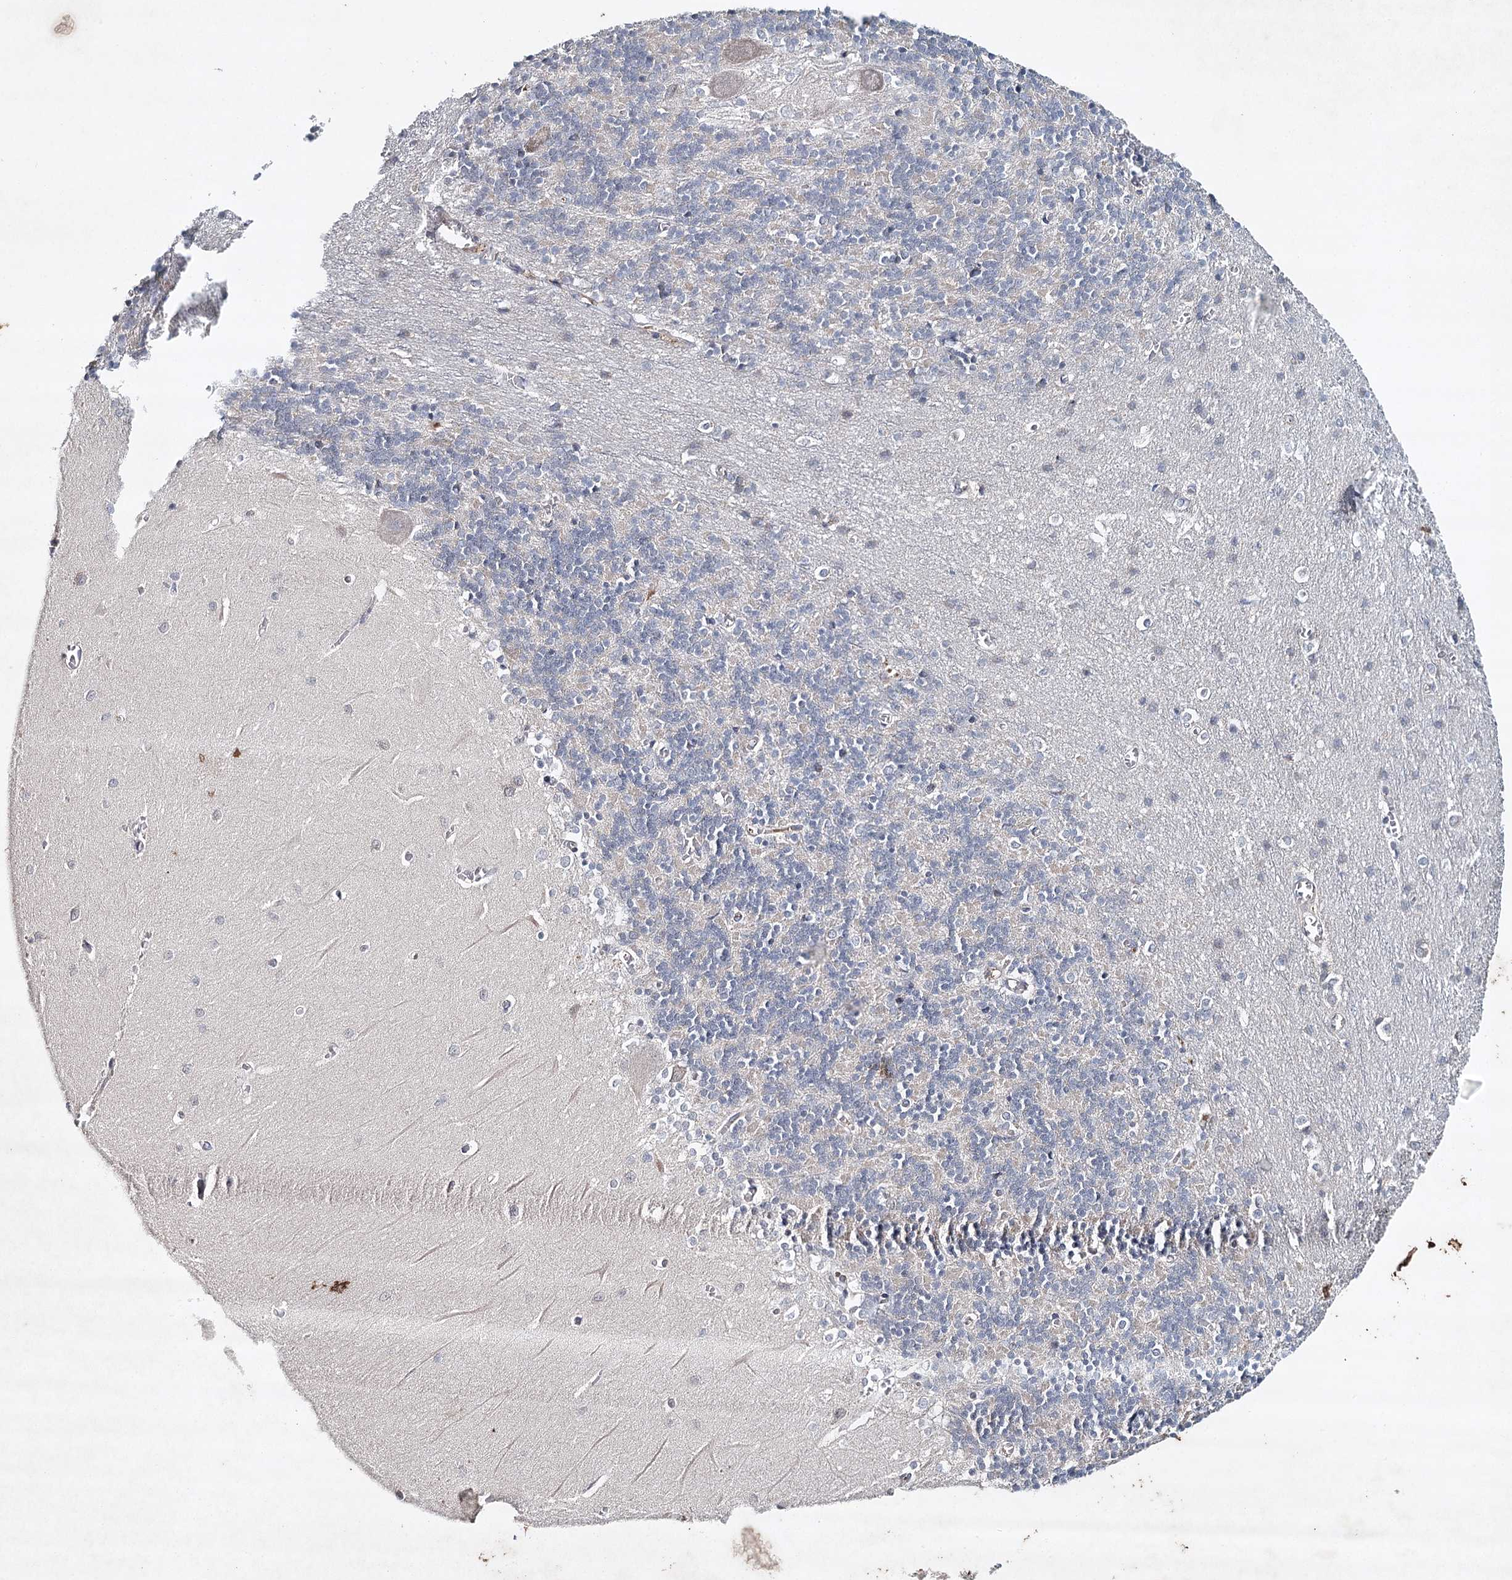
{"staining": {"intensity": "negative", "quantity": "none", "location": "none"}, "tissue": "cerebellum", "cell_type": "Cells in granular layer", "image_type": "normal", "snomed": [{"axis": "morphology", "description": "Normal tissue, NOS"}, {"axis": "topography", "description": "Cerebellum"}], "caption": "Immunohistochemical staining of benign cerebellum shows no significant staining in cells in granular layer. The staining was performed using DAB (3,3'-diaminobenzidine) to visualize the protein expression in brown, while the nuclei were stained in blue with hematoxylin (Magnification: 20x).", "gene": "SYNPO", "patient": {"sex": "male", "age": 37}}